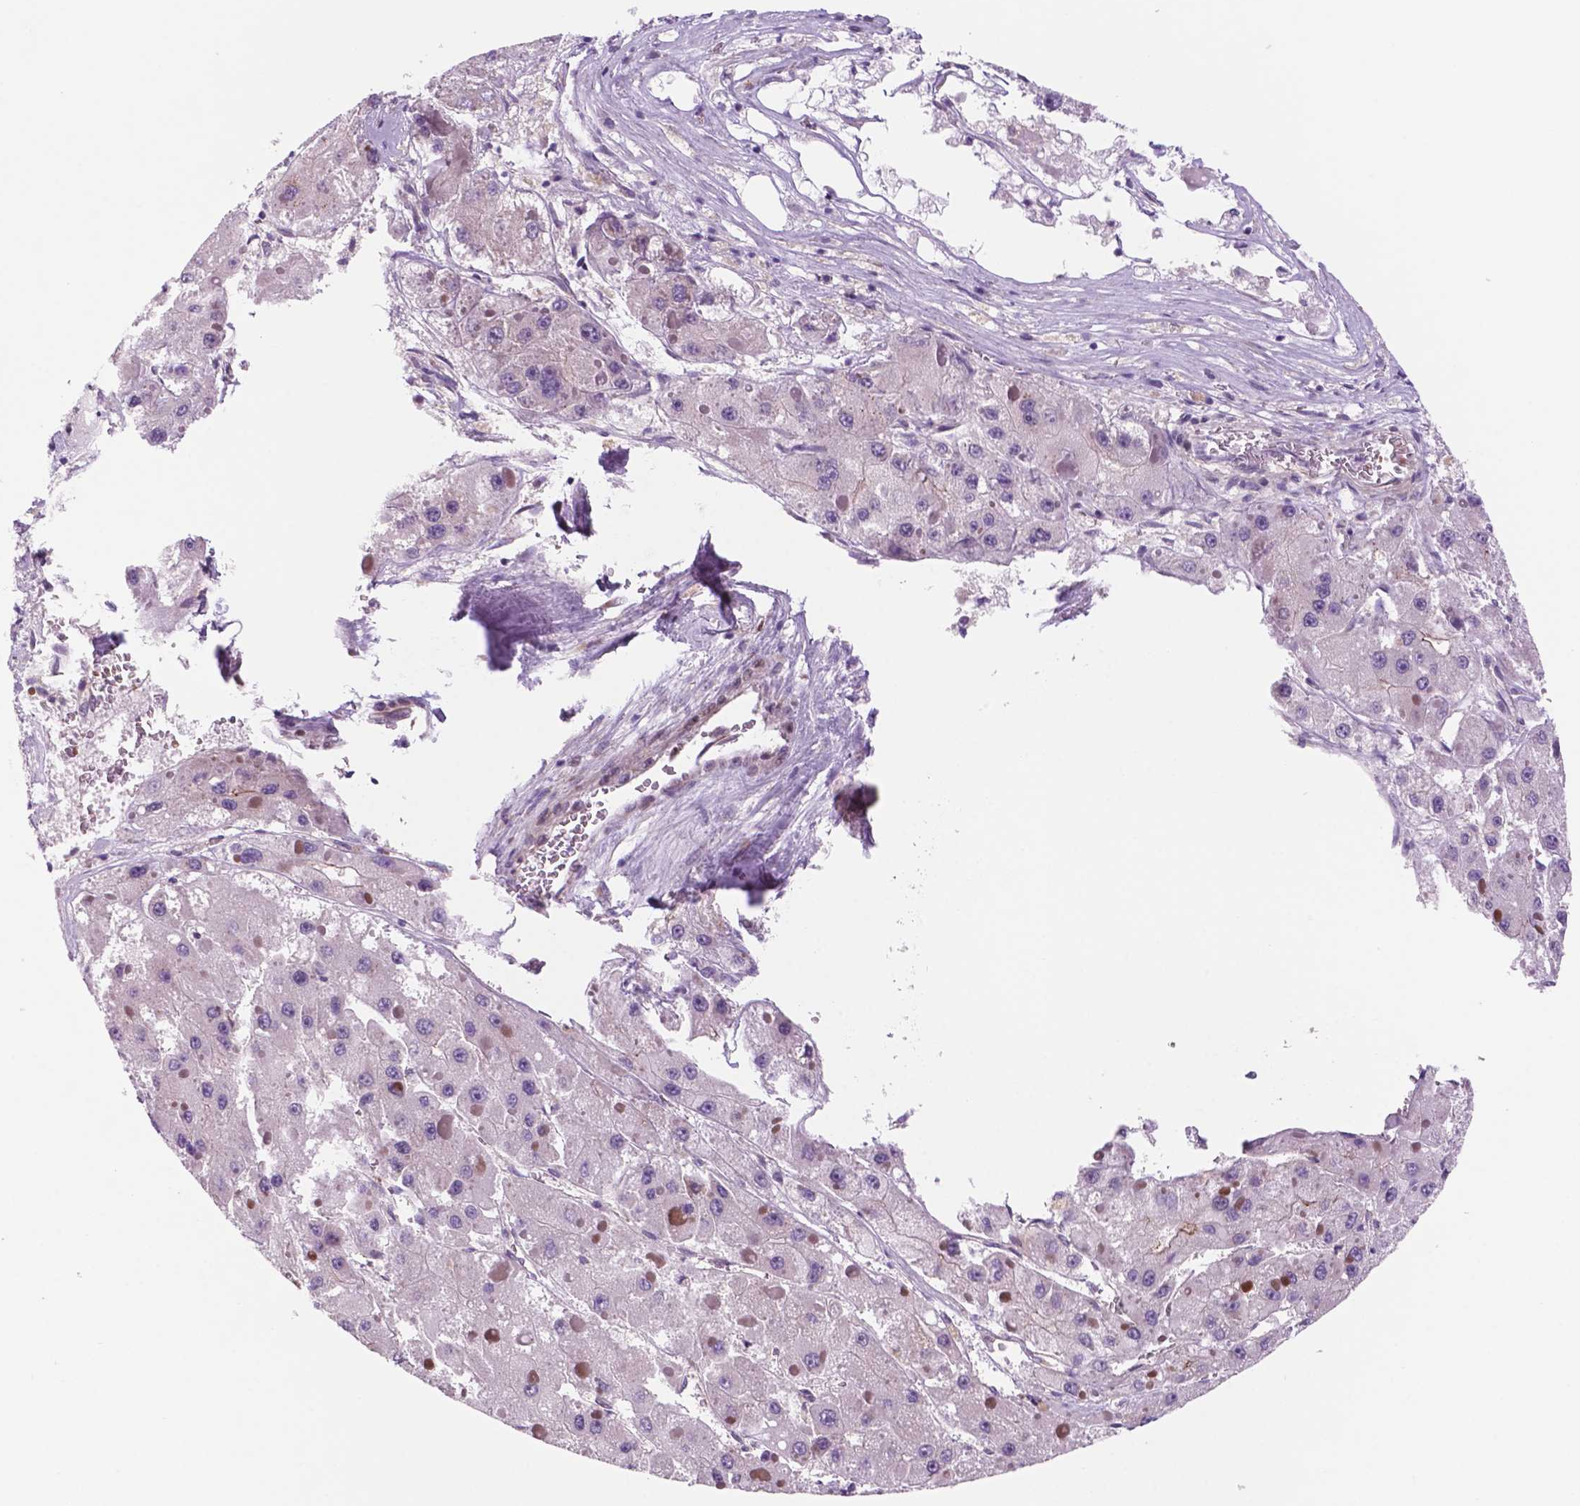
{"staining": {"intensity": "negative", "quantity": "none", "location": "none"}, "tissue": "liver cancer", "cell_type": "Tumor cells", "image_type": "cancer", "snomed": [{"axis": "morphology", "description": "Carcinoma, Hepatocellular, NOS"}, {"axis": "topography", "description": "Liver"}], "caption": "Immunohistochemistry (IHC) image of human hepatocellular carcinoma (liver) stained for a protein (brown), which reveals no positivity in tumor cells.", "gene": "RND3", "patient": {"sex": "female", "age": 73}}